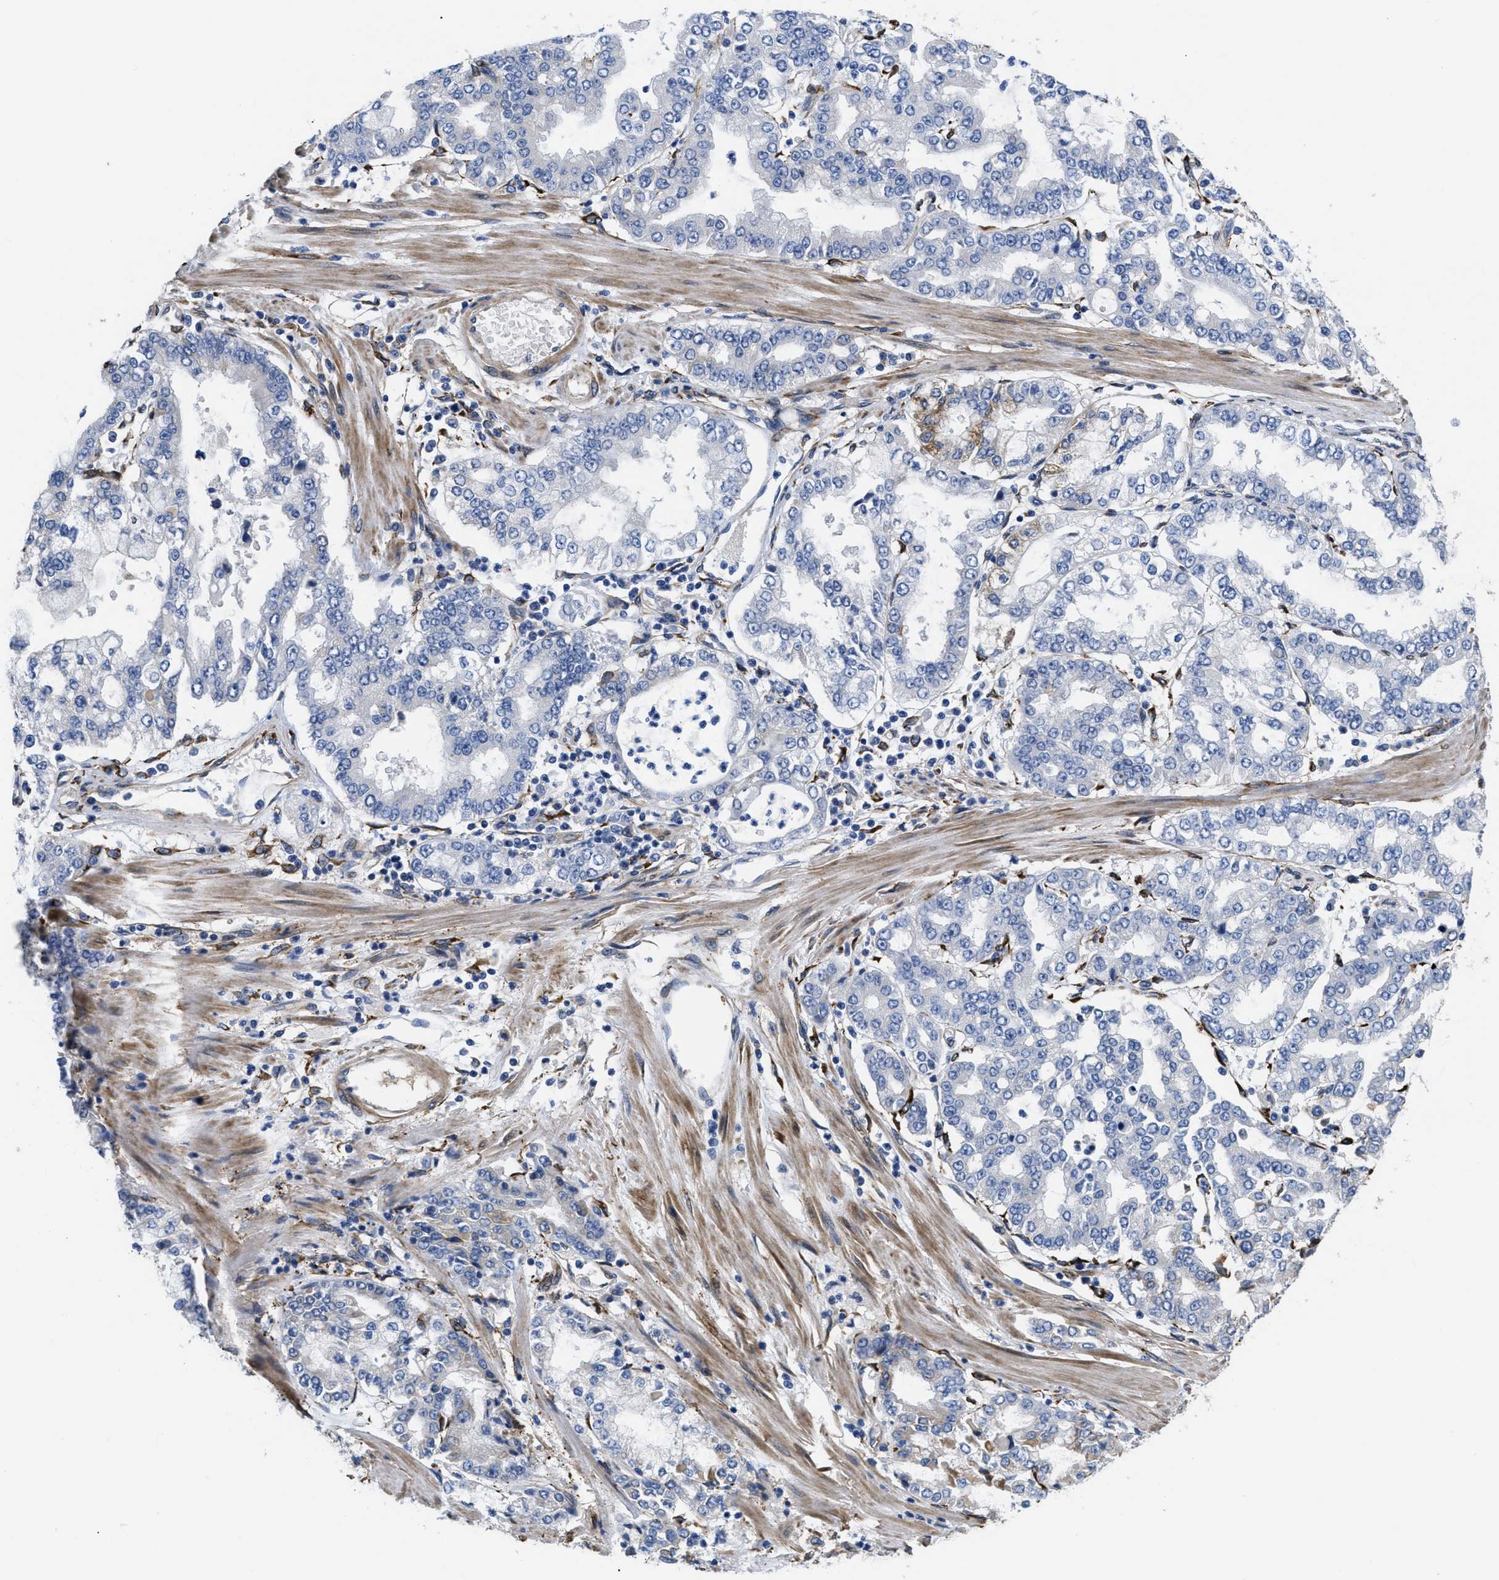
{"staining": {"intensity": "moderate", "quantity": "<25%", "location": "cytoplasmic/membranous"}, "tissue": "stomach cancer", "cell_type": "Tumor cells", "image_type": "cancer", "snomed": [{"axis": "morphology", "description": "Adenocarcinoma, NOS"}, {"axis": "topography", "description": "Stomach"}], "caption": "Human adenocarcinoma (stomach) stained with a protein marker displays moderate staining in tumor cells.", "gene": "SQLE", "patient": {"sex": "male", "age": 76}}